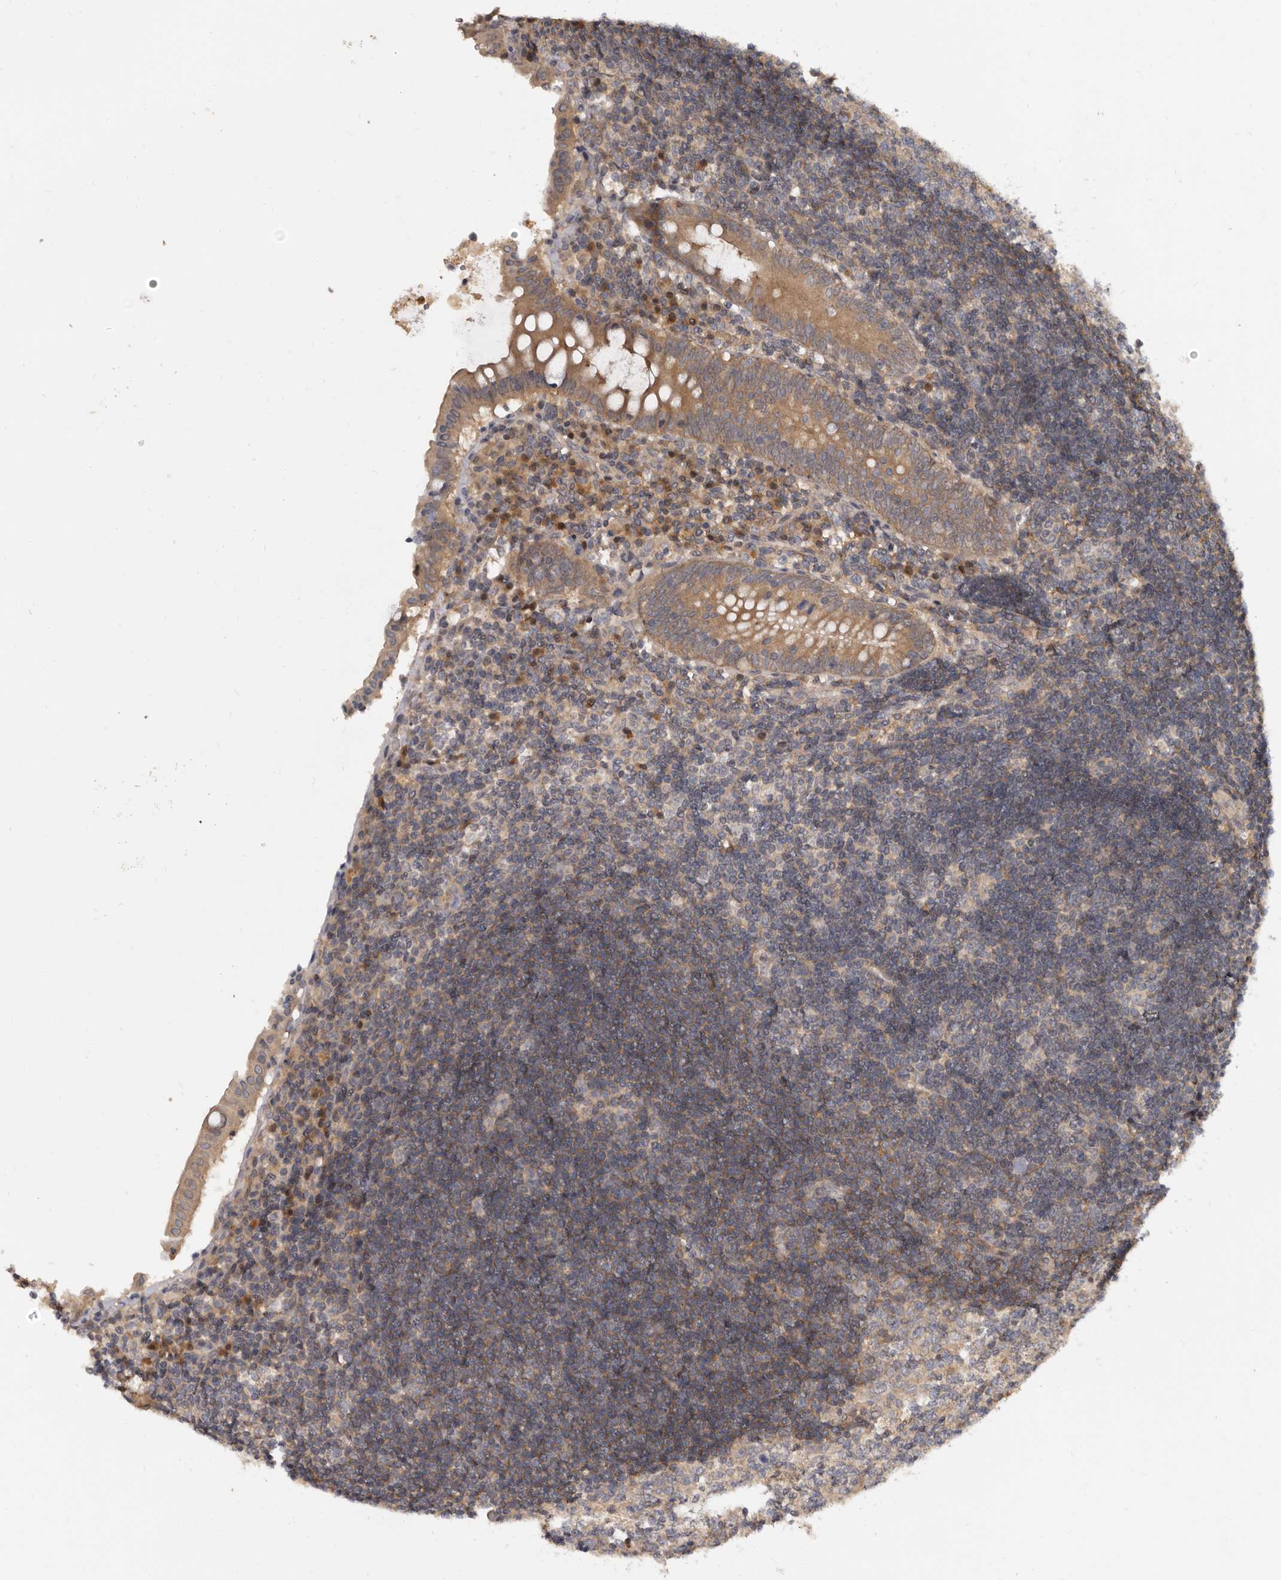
{"staining": {"intensity": "moderate", "quantity": ">75%", "location": "cytoplasmic/membranous"}, "tissue": "appendix", "cell_type": "Glandular cells", "image_type": "normal", "snomed": [{"axis": "morphology", "description": "Normal tissue, NOS"}, {"axis": "topography", "description": "Appendix"}], "caption": "This micrograph displays normal appendix stained with immunohistochemistry (IHC) to label a protein in brown. The cytoplasmic/membranous of glandular cells show moderate positivity for the protein. Nuclei are counter-stained blue.", "gene": "INAVA", "patient": {"sex": "female", "age": 54}}